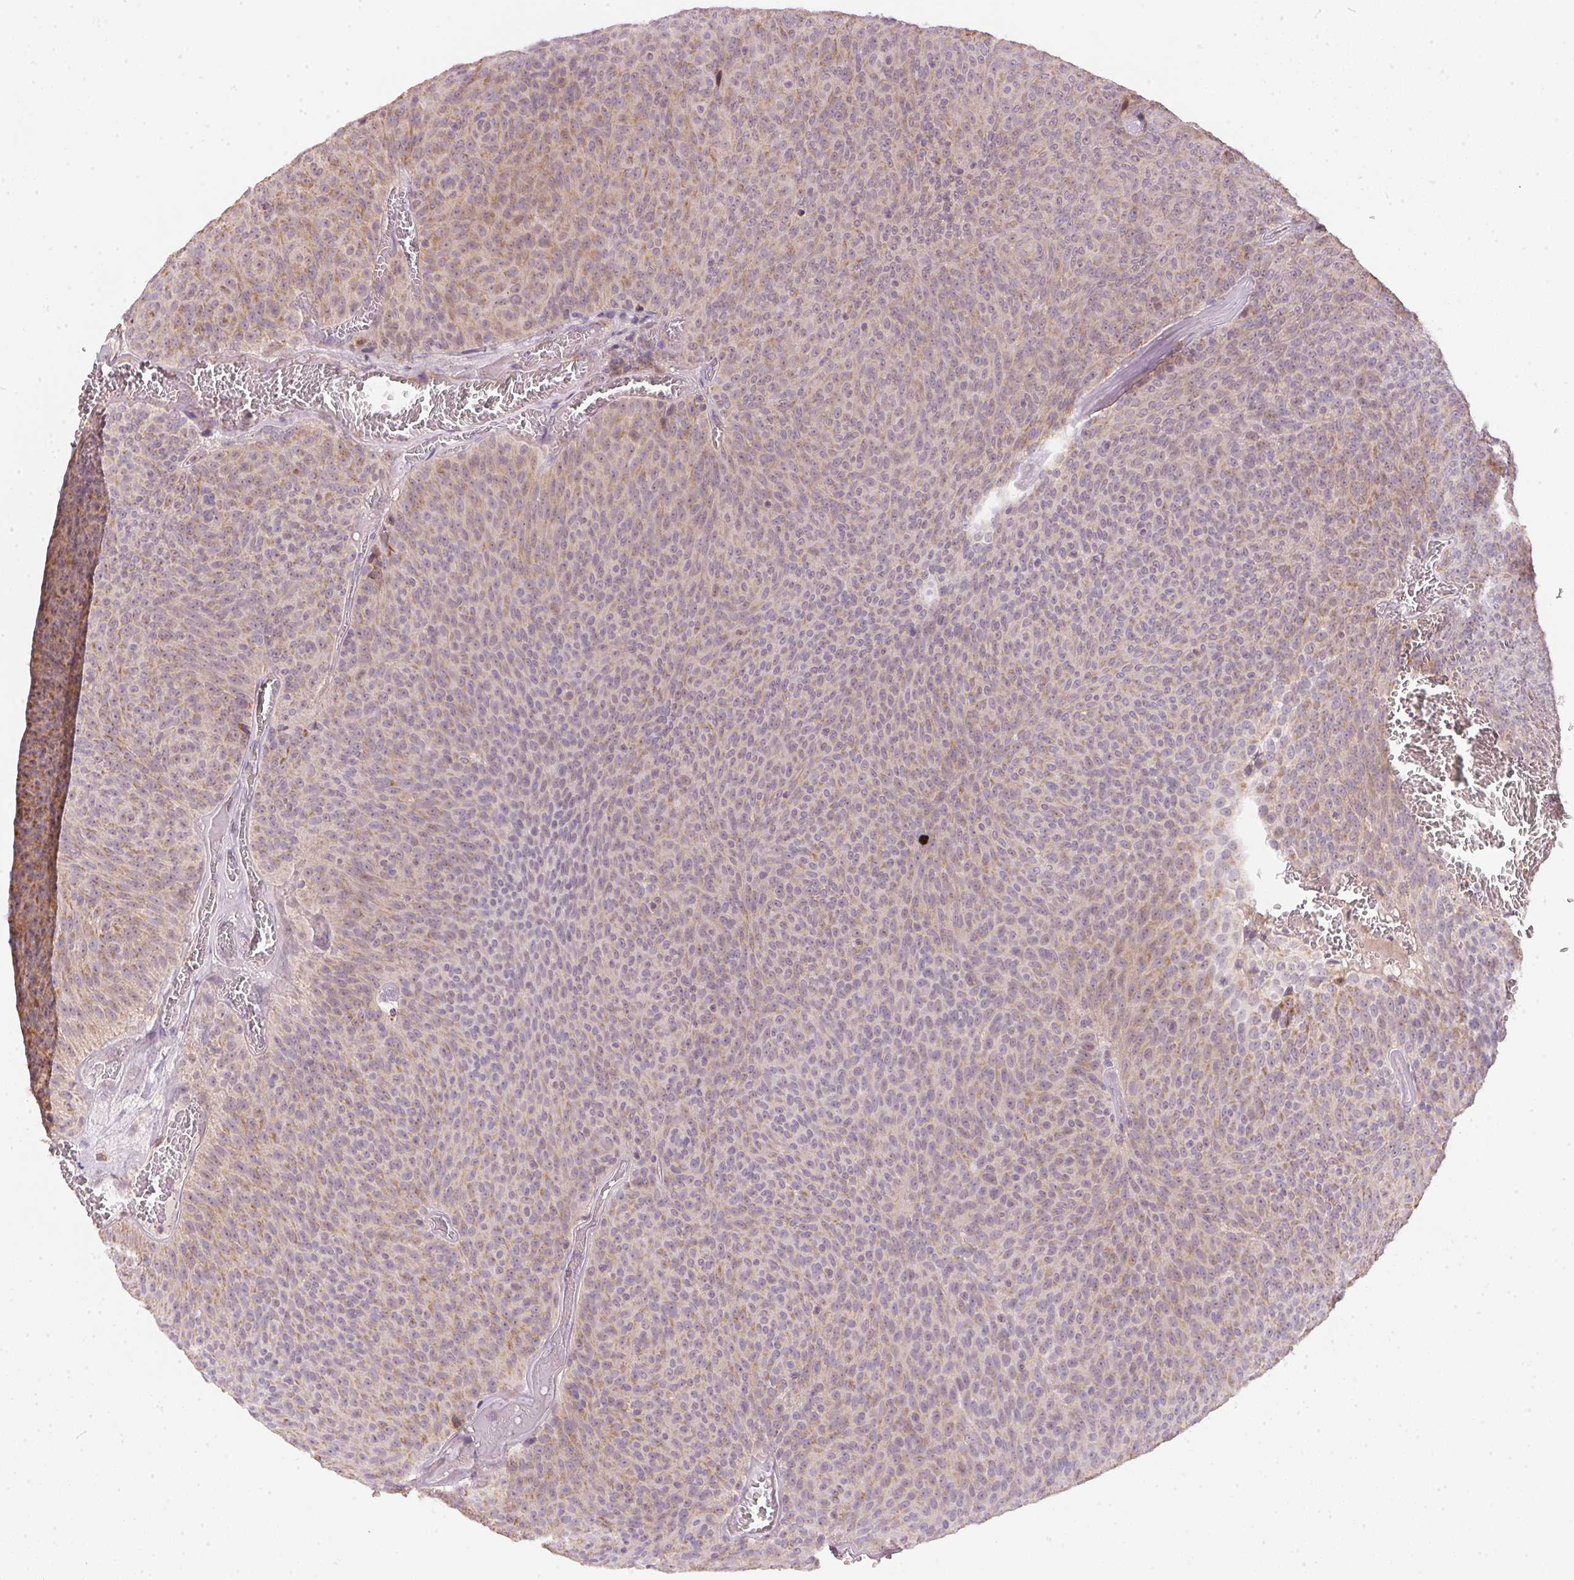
{"staining": {"intensity": "weak", "quantity": ">75%", "location": "cytoplasmic/membranous"}, "tissue": "urothelial cancer", "cell_type": "Tumor cells", "image_type": "cancer", "snomed": [{"axis": "morphology", "description": "Urothelial carcinoma, Low grade"}, {"axis": "topography", "description": "Urinary bladder"}], "caption": "IHC image of neoplastic tissue: human urothelial cancer stained using immunohistochemistry (IHC) reveals low levels of weak protein expression localized specifically in the cytoplasmic/membranous of tumor cells, appearing as a cytoplasmic/membranous brown color.", "gene": "COQ7", "patient": {"sex": "male", "age": 77}}